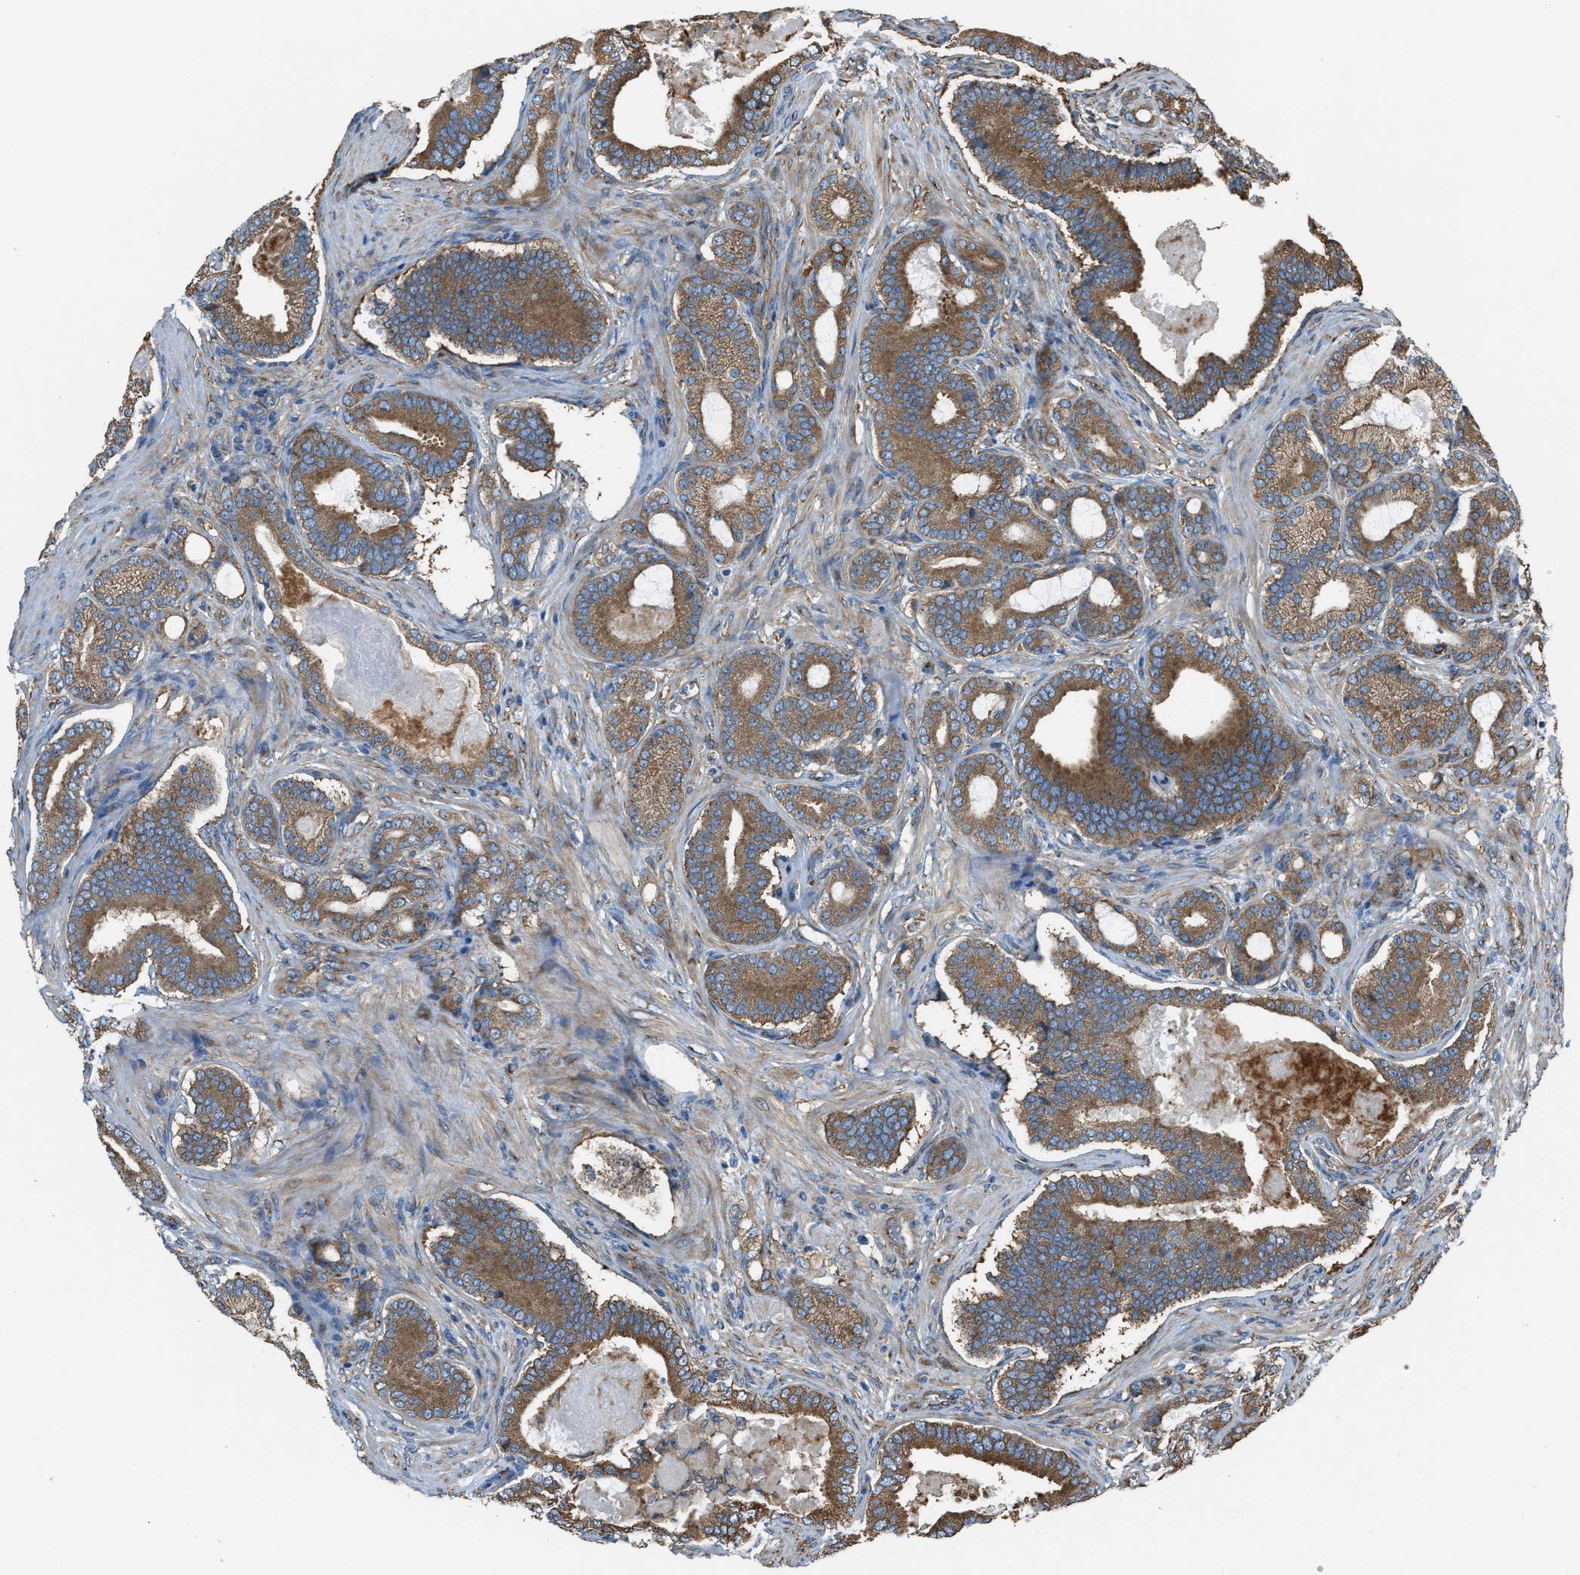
{"staining": {"intensity": "moderate", "quantity": ">75%", "location": "cytoplasmic/membranous"}, "tissue": "prostate cancer", "cell_type": "Tumor cells", "image_type": "cancer", "snomed": [{"axis": "morphology", "description": "Adenocarcinoma, High grade"}, {"axis": "topography", "description": "Prostate"}], "caption": "About >75% of tumor cells in human prostate cancer reveal moderate cytoplasmic/membranous protein staining as visualized by brown immunohistochemical staining.", "gene": "TRPC1", "patient": {"sex": "male", "age": 60}}